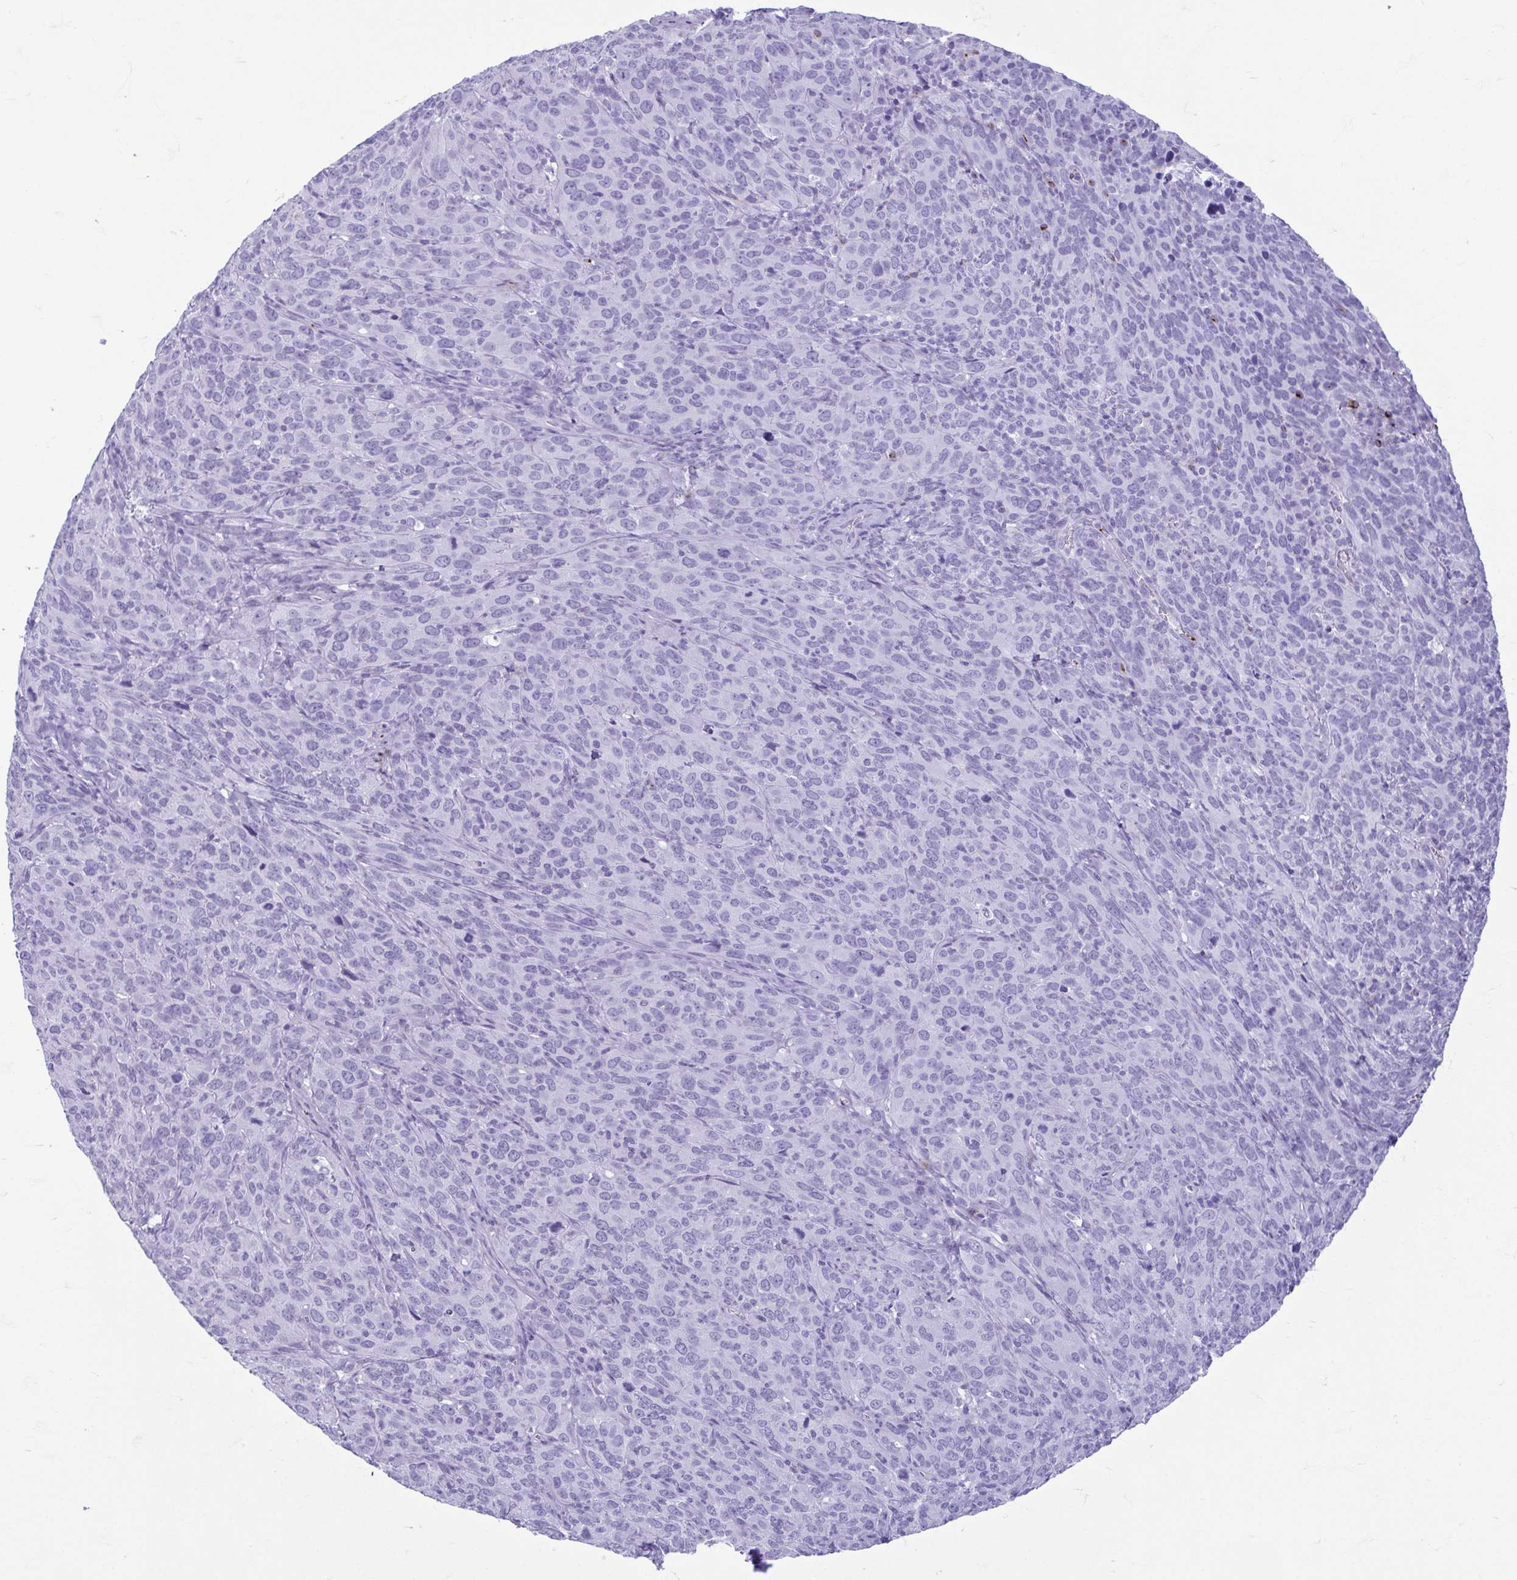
{"staining": {"intensity": "negative", "quantity": "none", "location": "none"}, "tissue": "cervical cancer", "cell_type": "Tumor cells", "image_type": "cancer", "snomed": [{"axis": "morphology", "description": "Normal tissue, NOS"}, {"axis": "morphology", "description": "Squamous cell carcinoma, NOS"}, {"axis": "topography", "description": "Cervix"}], "caption": "Squamous cell carcinoma (cervical) was stained to show a protein in brown. There is no significant expression in tumor cells.", "gene": "TCEAL3", "patient": {"sex": "female", "age": 51}}